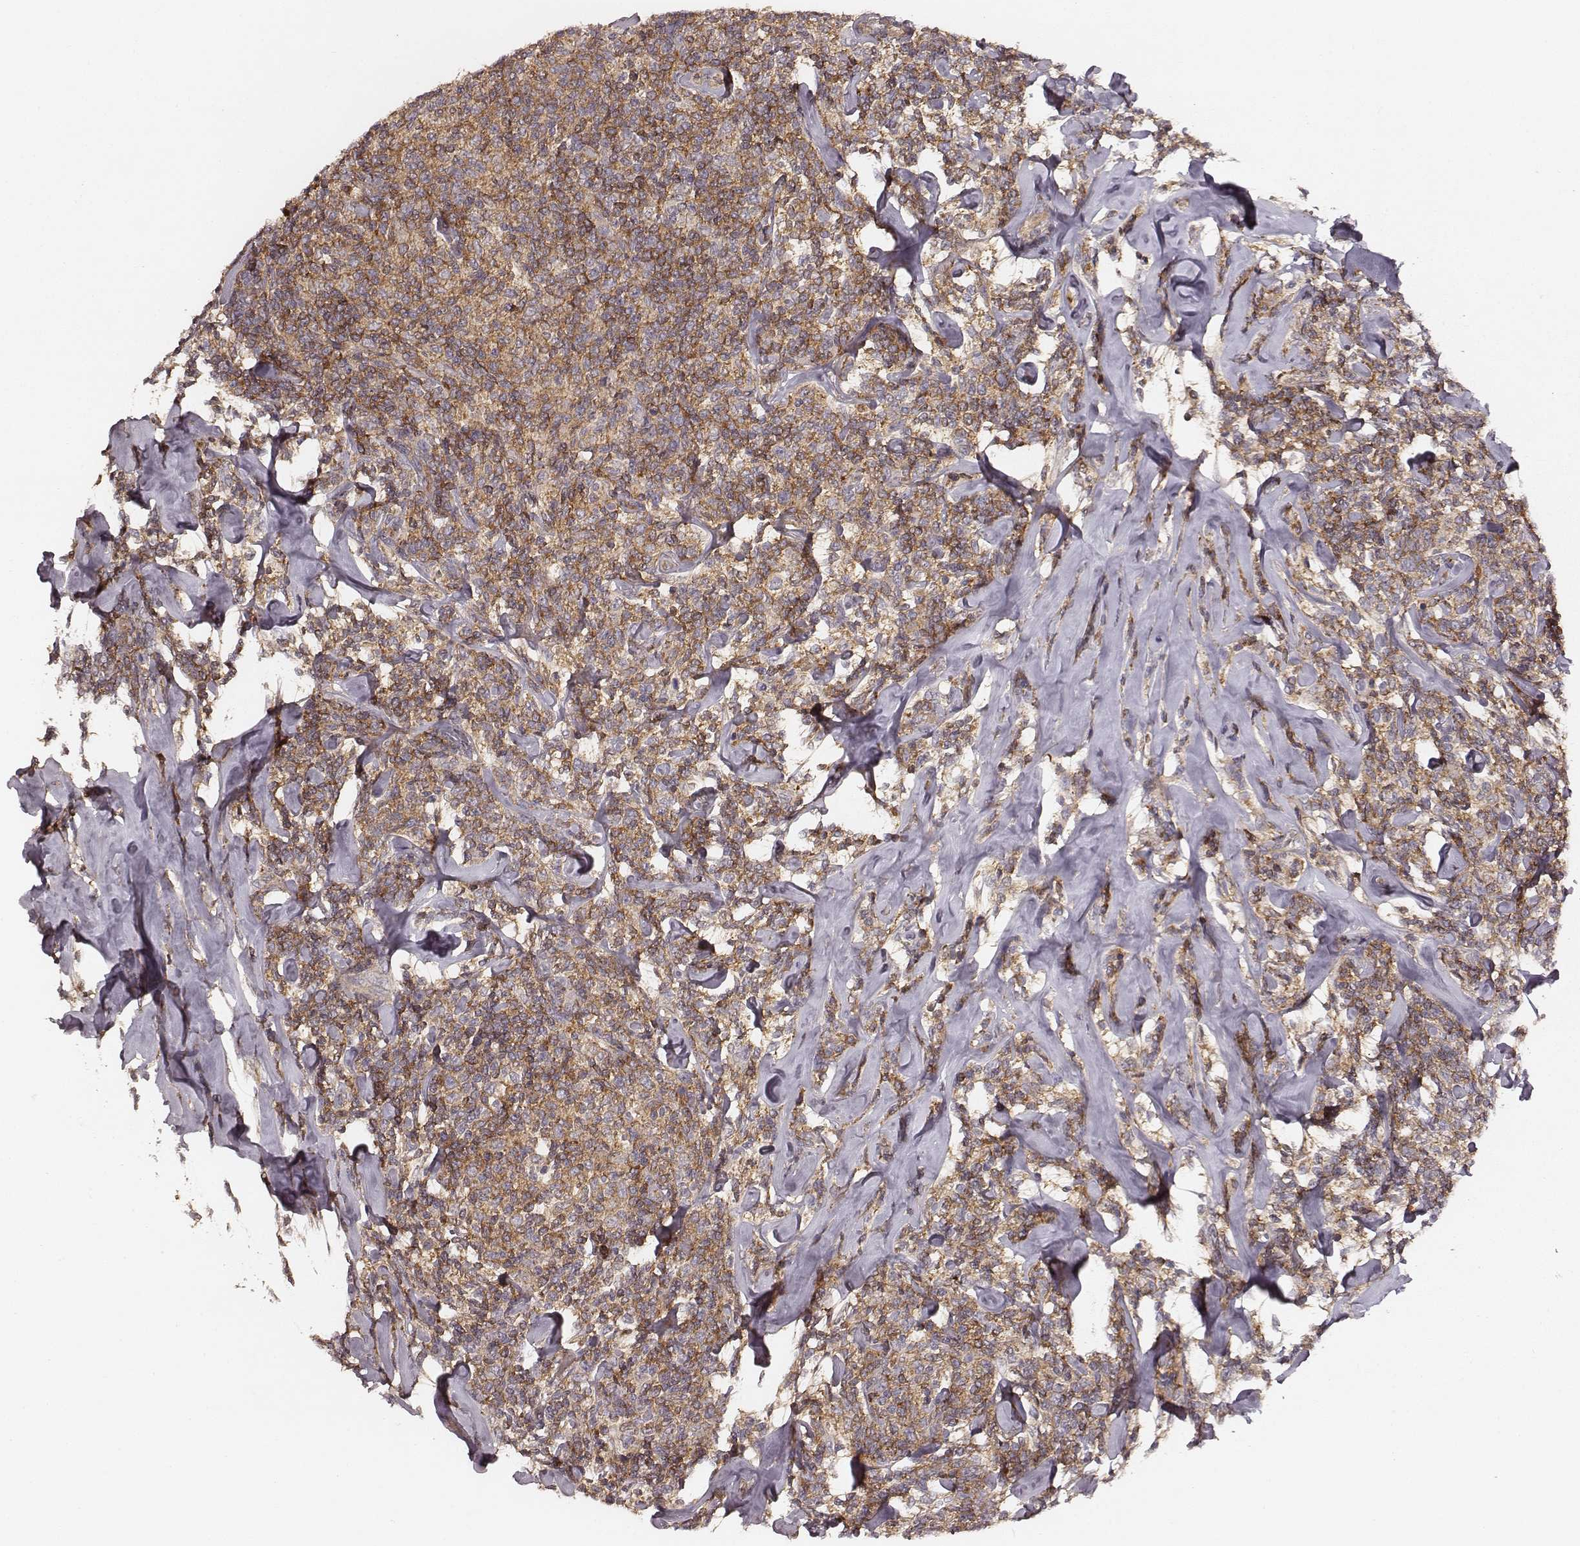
{"staining": {"intensity": "moderate", "quantity": ">75%", "location": "cytoplasmic/membranous"}, "tissue": "lymphoma", "cell_type": "Tumor cells", "image_type": "cancer", "snomed": [{"axis": "morphology", "description": "Malignant lymphoma, non-Hodgkin's type, Low grade"}, {"axis": "topography", "description": "Lymph node"}], "caption": "This is a micrograph of IHC staining of lymphoma, which shows moderate expression in the cytoplasmic/membranous of tumor cells.", "gene": "VPS26A", "patient": {"sex": "female", "age": 56}}